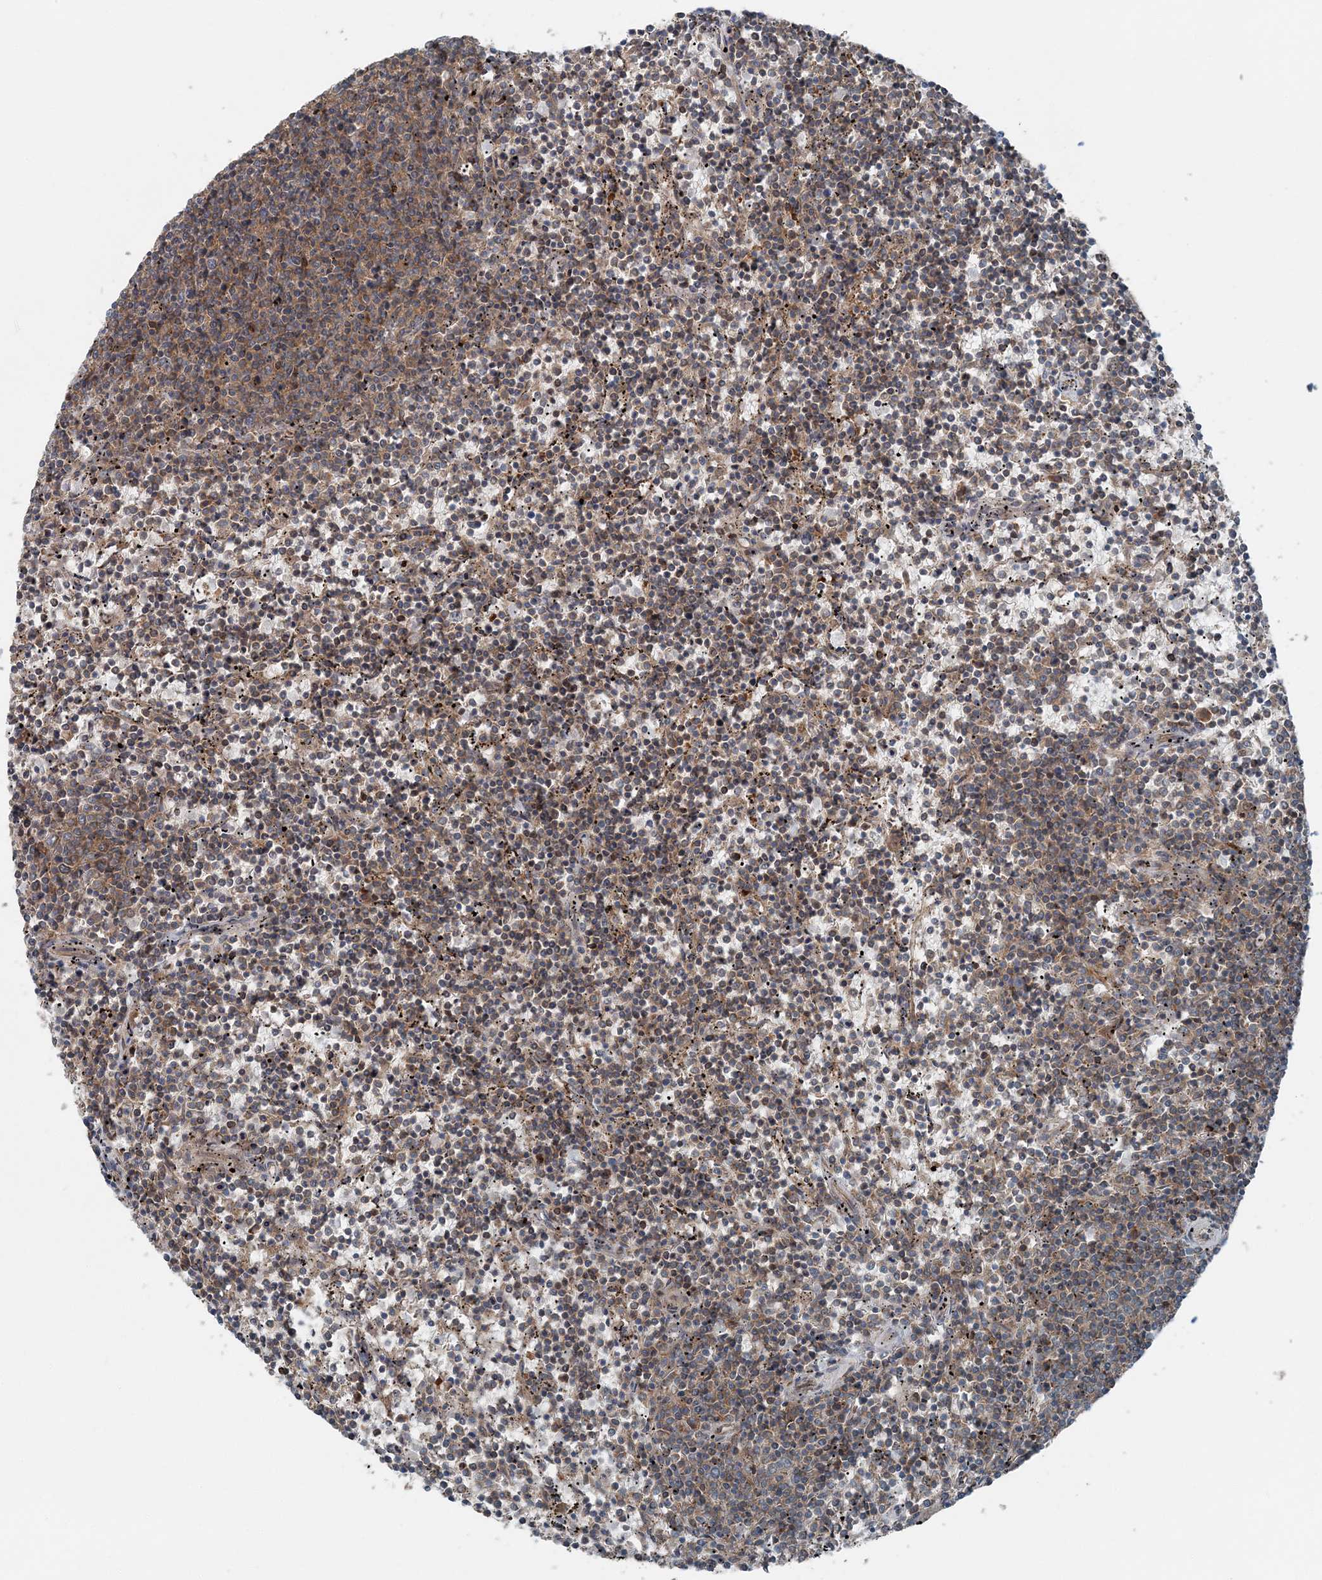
{"staining": {"intensity": "moderate", "quantity": "25%-75%", "location": "cytoplasmic/membranous"}, "tissue": "lymphoma", "cell_type": "Tumor cells", "image_type": "cancer", "snomed": [{"axis": "morphology", "description": "Malignant lymphoma, non-Hodgkin's type, Low grade"}, {"axis": "topography", "description": "Spleen"}], "caption": "Moderate cytoplasmic/membranous protein expression is appreciated in about 25%-75% of tumor cells in lymphoma.", "gene": "ASNSD1", "patient": {"sex": "female", "age": 50}}